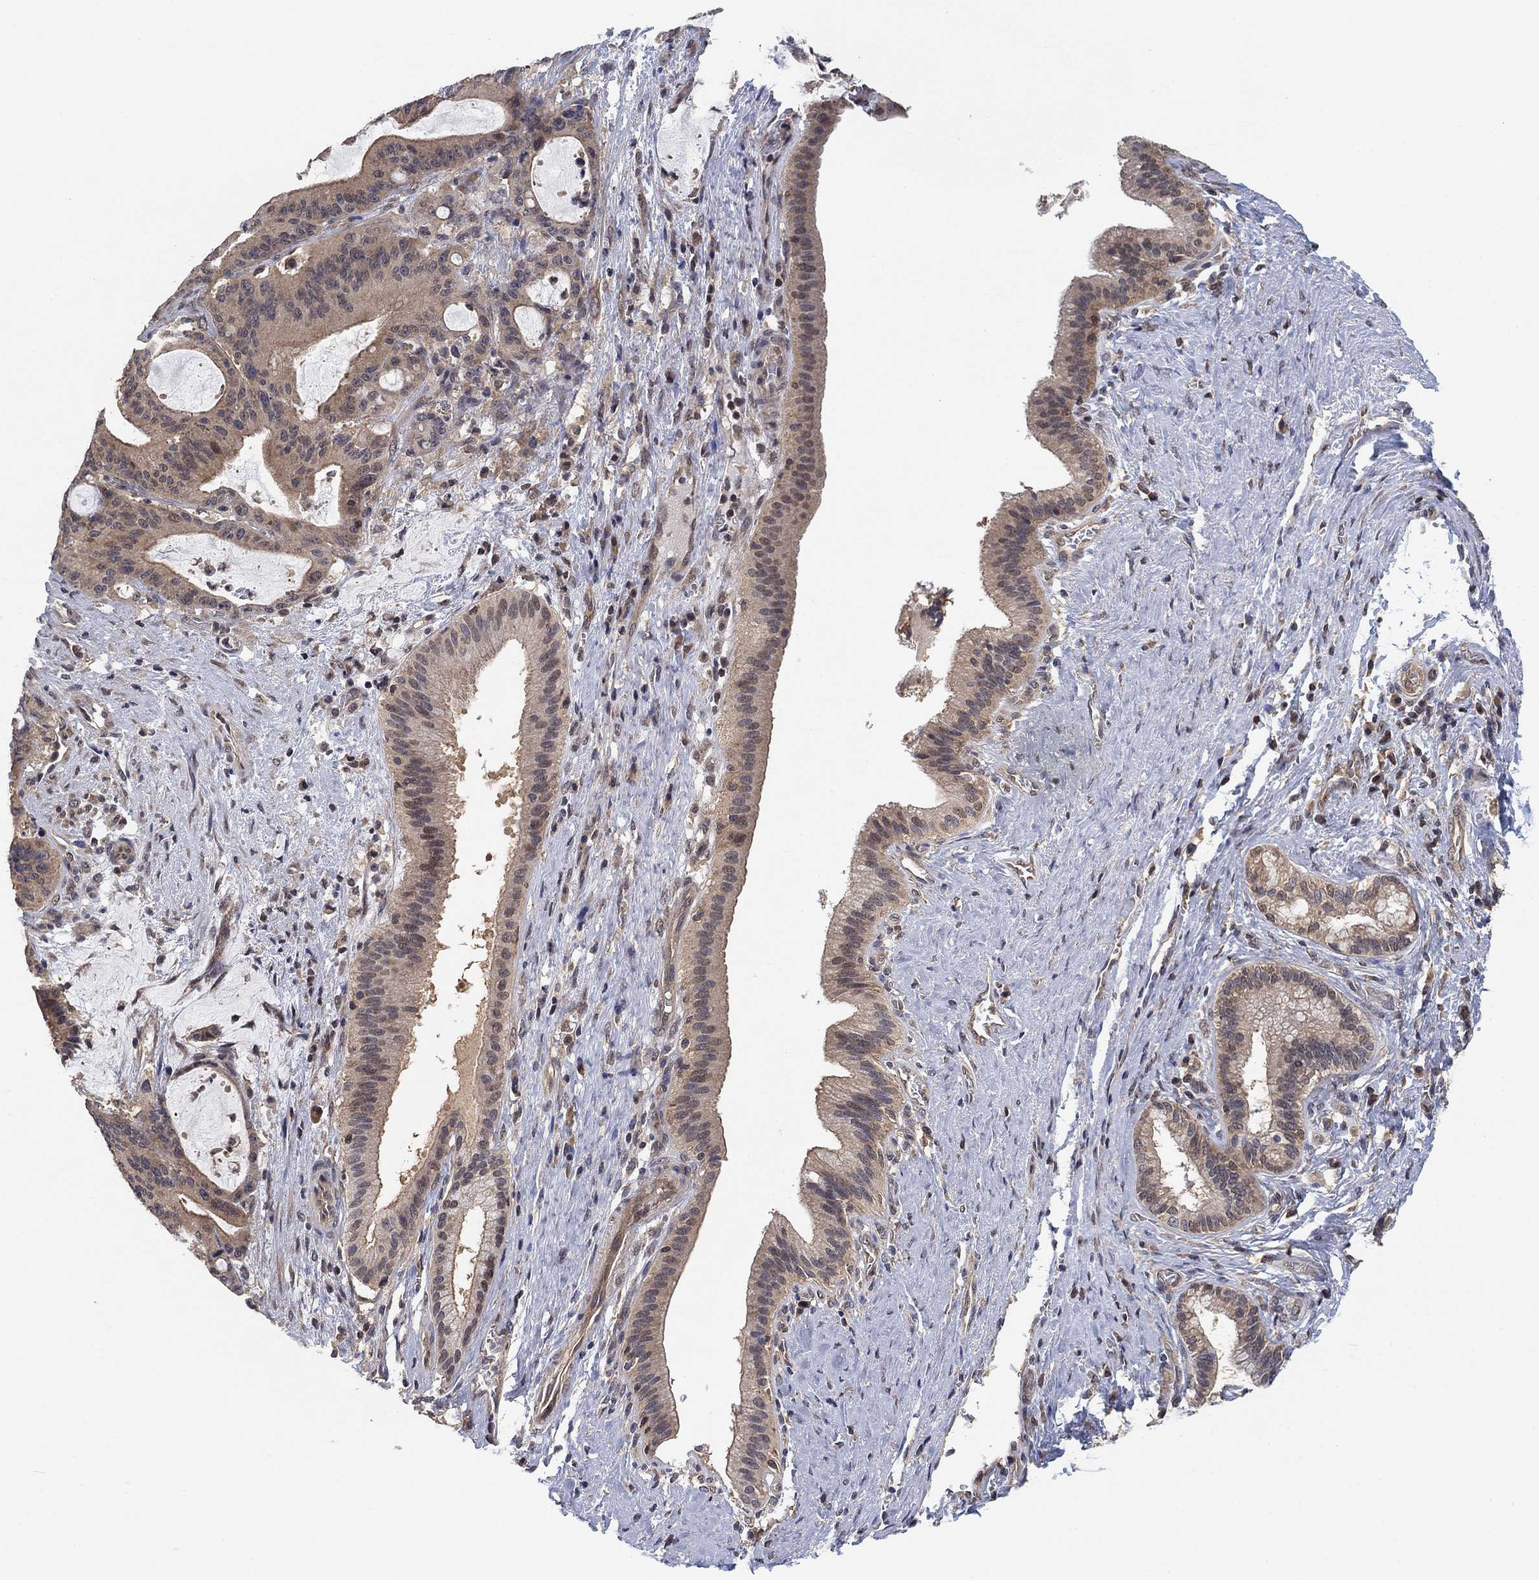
{"staining": {"intensity": "moderate", "quantity": "25%-75%", "location": "cytoplasmic/membranous"}, "tissue": "liver cancer", "cell_type": "Tumor cells", "image_type": "cancer", "snomed": [{"axis": "morphology", "description": "Cholangiocarcinoma"}, {"axis": "topography", "description": "Liver"}], "caption": "Immunohistochemical staining of human liver cancer (cholangiocarcinoma) displays medium levels of moderate cytoplasmic/membranous protein staining in approximately 25%-75% of tumor cells. The protein is stained brown, and the nuclei are stained in blue (DAB IHC with brightfield microscopy, high magnification).", "gene": "CCDC43", "patient": {"sex": "female", "age": 73}}